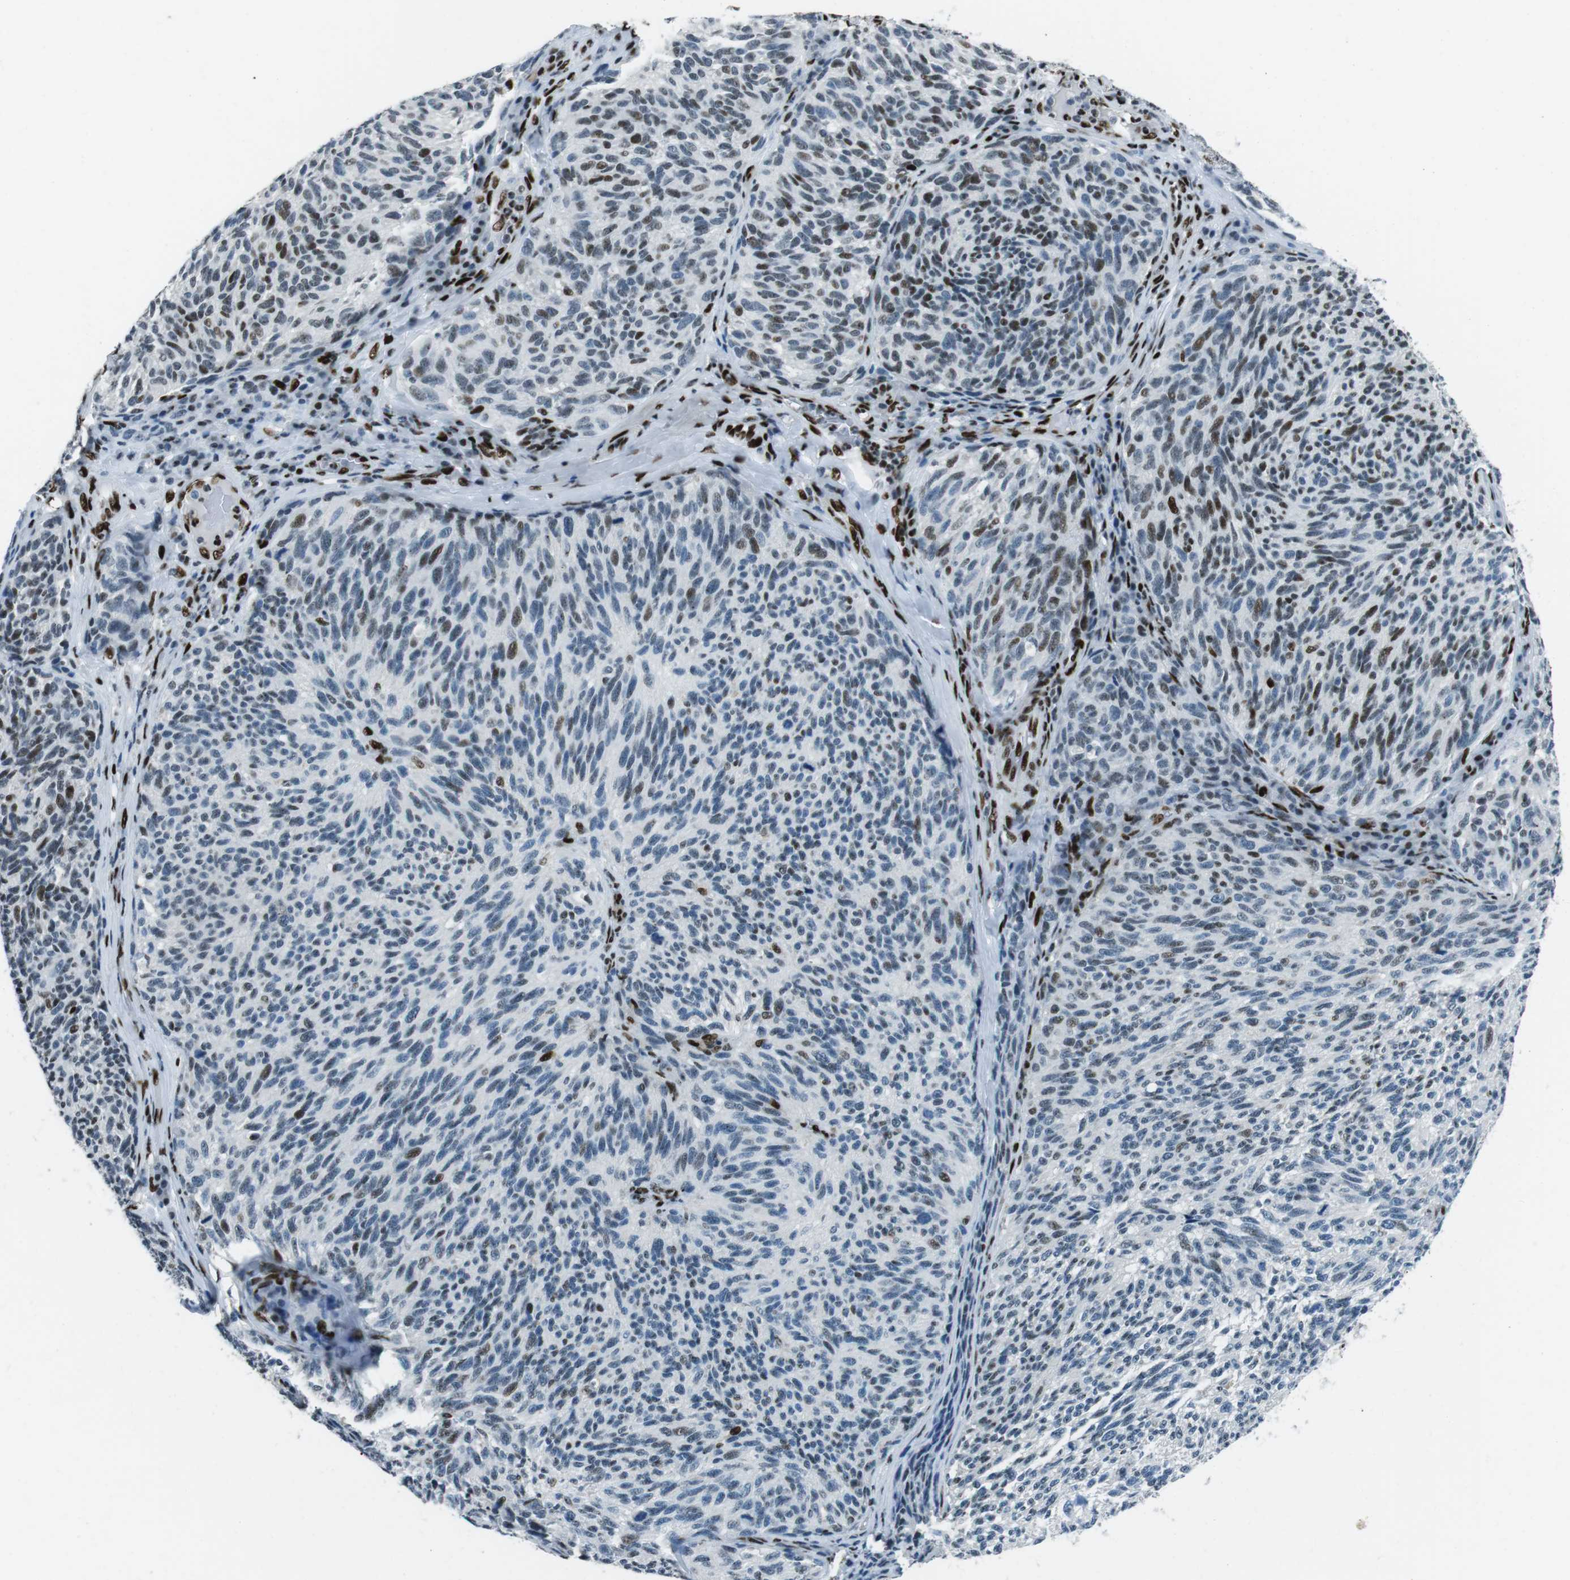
{"staining": {"intensity": "moderate", "quantity": "<25%", "location": "nuclear"}, "tissue": "melanoma", "cell_type": "Tumor cells", "image_type": "cancer", "snomed": [{"axis": "morphology", "description": "Malignant melanoma, NOS"}, {"axis": "topography", "description": "Skin"}], "caption": "Brown immunohistochemical staining in human malignant melanoma shows moderate nuclear positivity in approximately <25% of tumor cells.", "gene": "PML", "patient": {"sex": "female", "age": 73}}